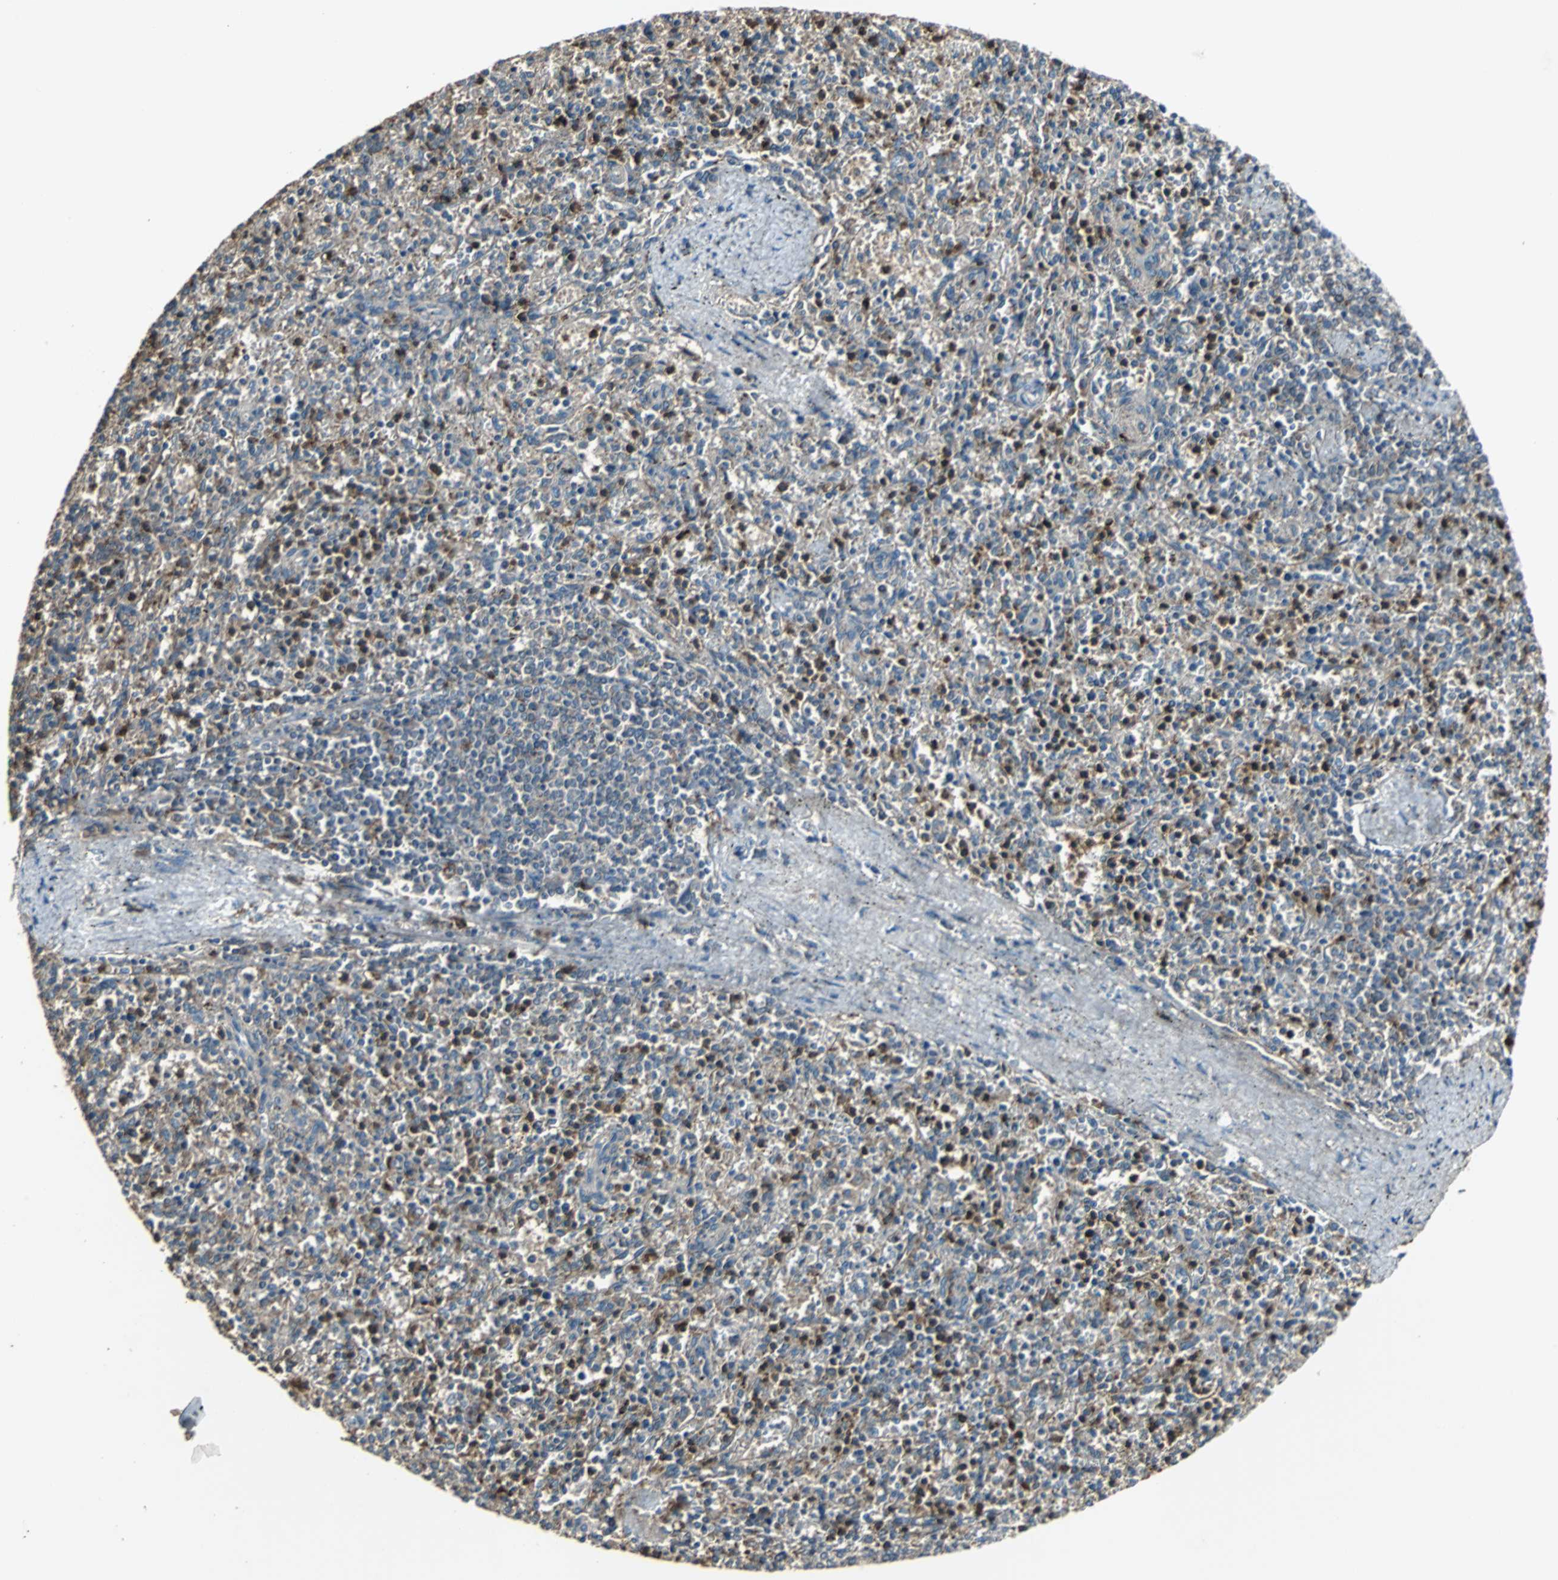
{"staining": {"intensity": "moderate", "quantity": "25%-75%", "location": "cytoplasmic/membranous"}, "tissue": "spleen", "cell_type": "Cells in red pulp", "image_type": "normal", "snomed": [{"axis": "morphology", "description": "Normal tissue, NOS"}, {"axis": "topography", "description": "Spleen"}], "caption": "An immunohistochemistry (IHC) photomicrograph of unremarkable tissue is shown. Protein staining in brown highlights moderate cytoplasmic/membranous positivity in spleen within cells in red pulp.", "gene": "SOS1", "patient": {"sex": "male", "age": 72}}